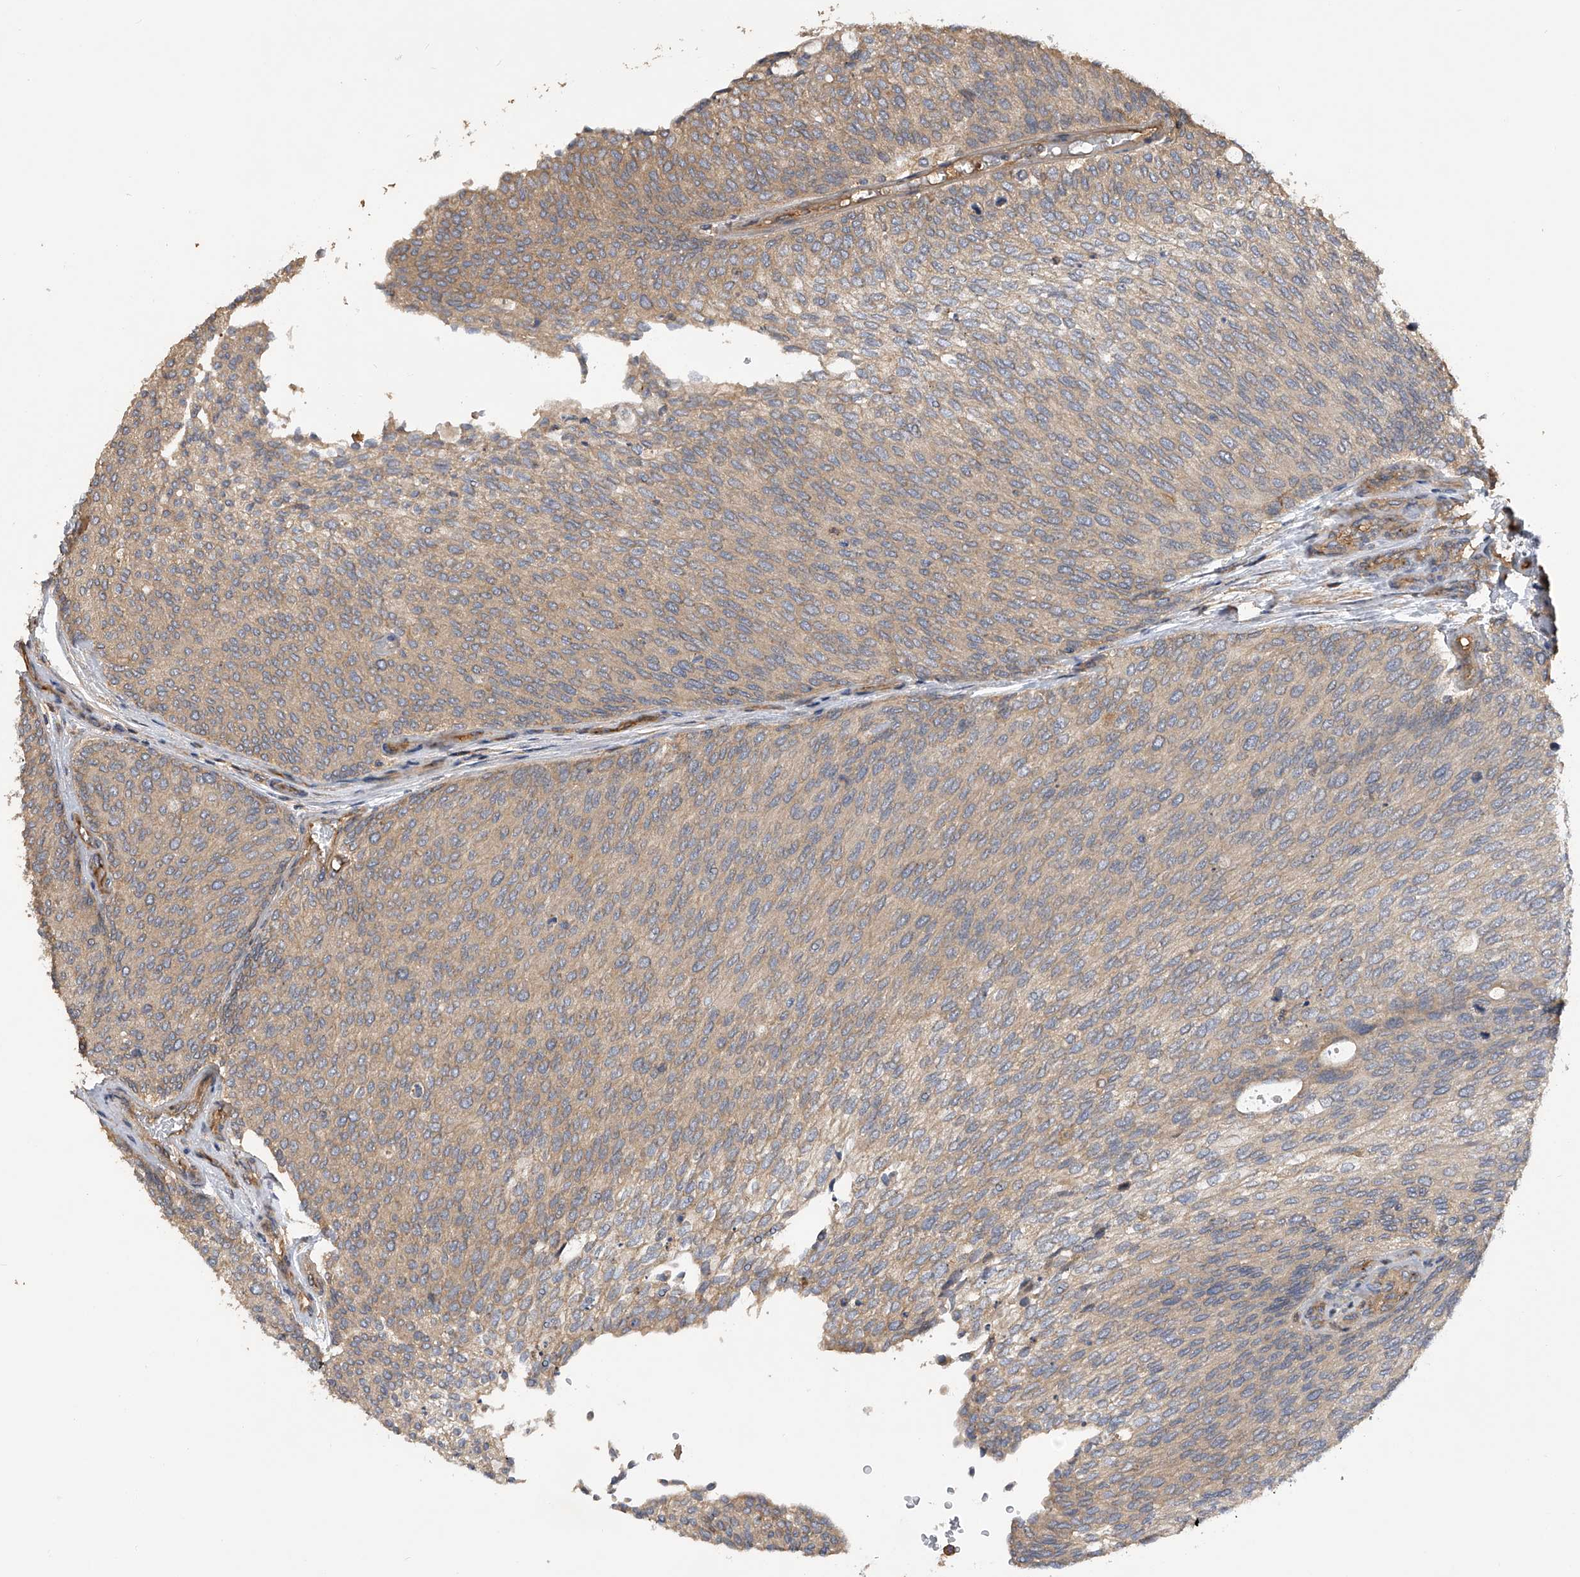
{"staining": {"intensity": "moderate", "quantity": "25%-75%", "location": "cytoplasmic/membranous"}, "tissue": "urothelial cancer", "cell_type": "Tumor cells", "image_type": "cancer", "snomed": [{"axis": "morphology", "description": "Urothelial carcinoma, Low grade"}, {"axis": "topography", "description": "Urinary bladder"}], "caption": "A medium amount of moderate cytoplasmic/membranous staining is seen in about 25%-75% of tumor cells in urothelial cancer tissue. (Stains: DAB (3,3'-diaminobenzidine) in brown, nuclei in blue, Microscopy: brightfield microscopy at high magnification).", "gene": "PTPRA", "patient": {"sex": "female", "age": 79}}